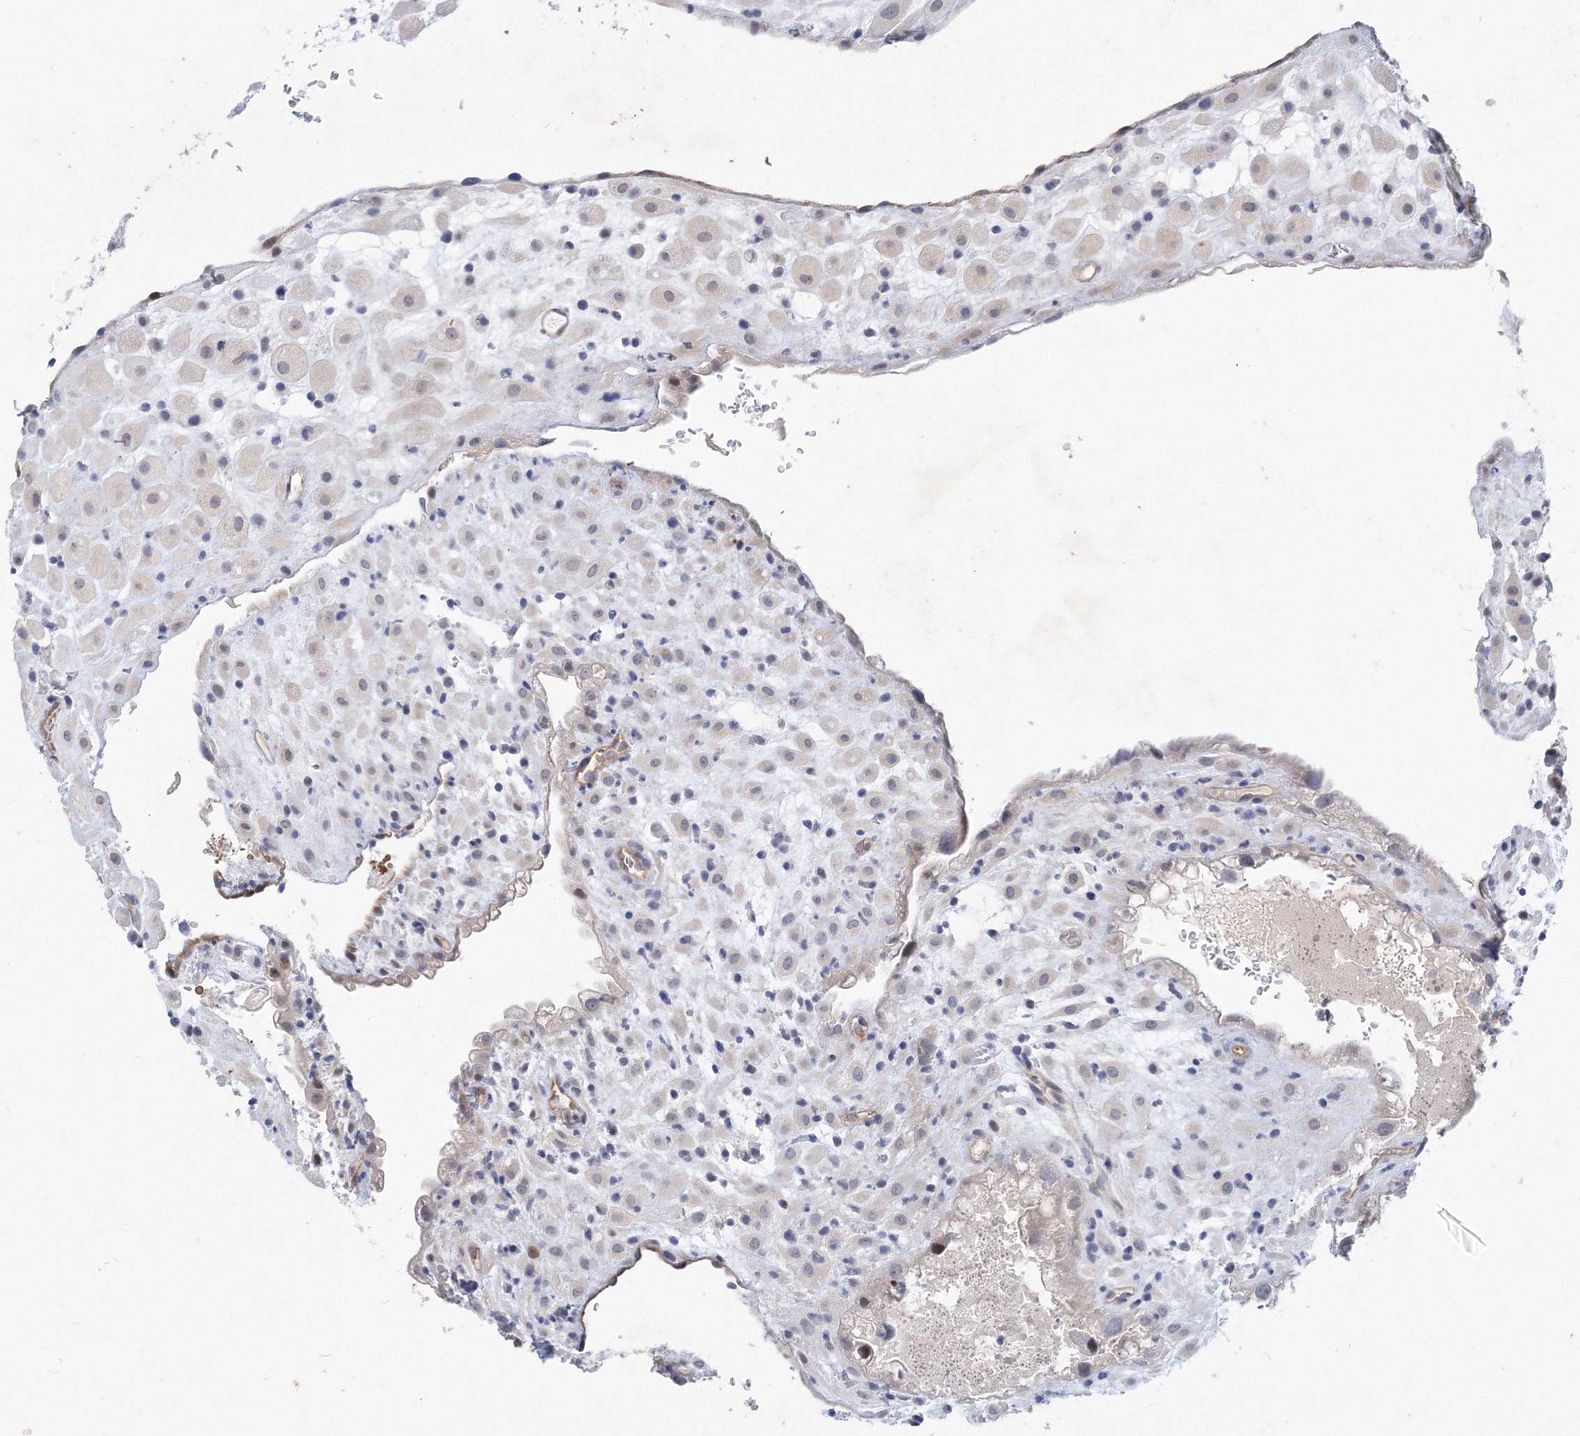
{"staining": {"intensity": "negative", "quantity": "none", "location": "none"}, "tissue": "placenta", "cell_type": "Decidual cells", "image_type": "normal", "snomed": [{"axis": "morphology", "description": "Normal tissue, NOS"}, {"axis": "topography", "description": "Placenta"}], "caption": "This is an immunohistochemistry (IHC) micrograph of benign human placenta. There is no staining in decidual cells.", "gene": "TANC1", "patient": {"sex": "female", "age": 35}}